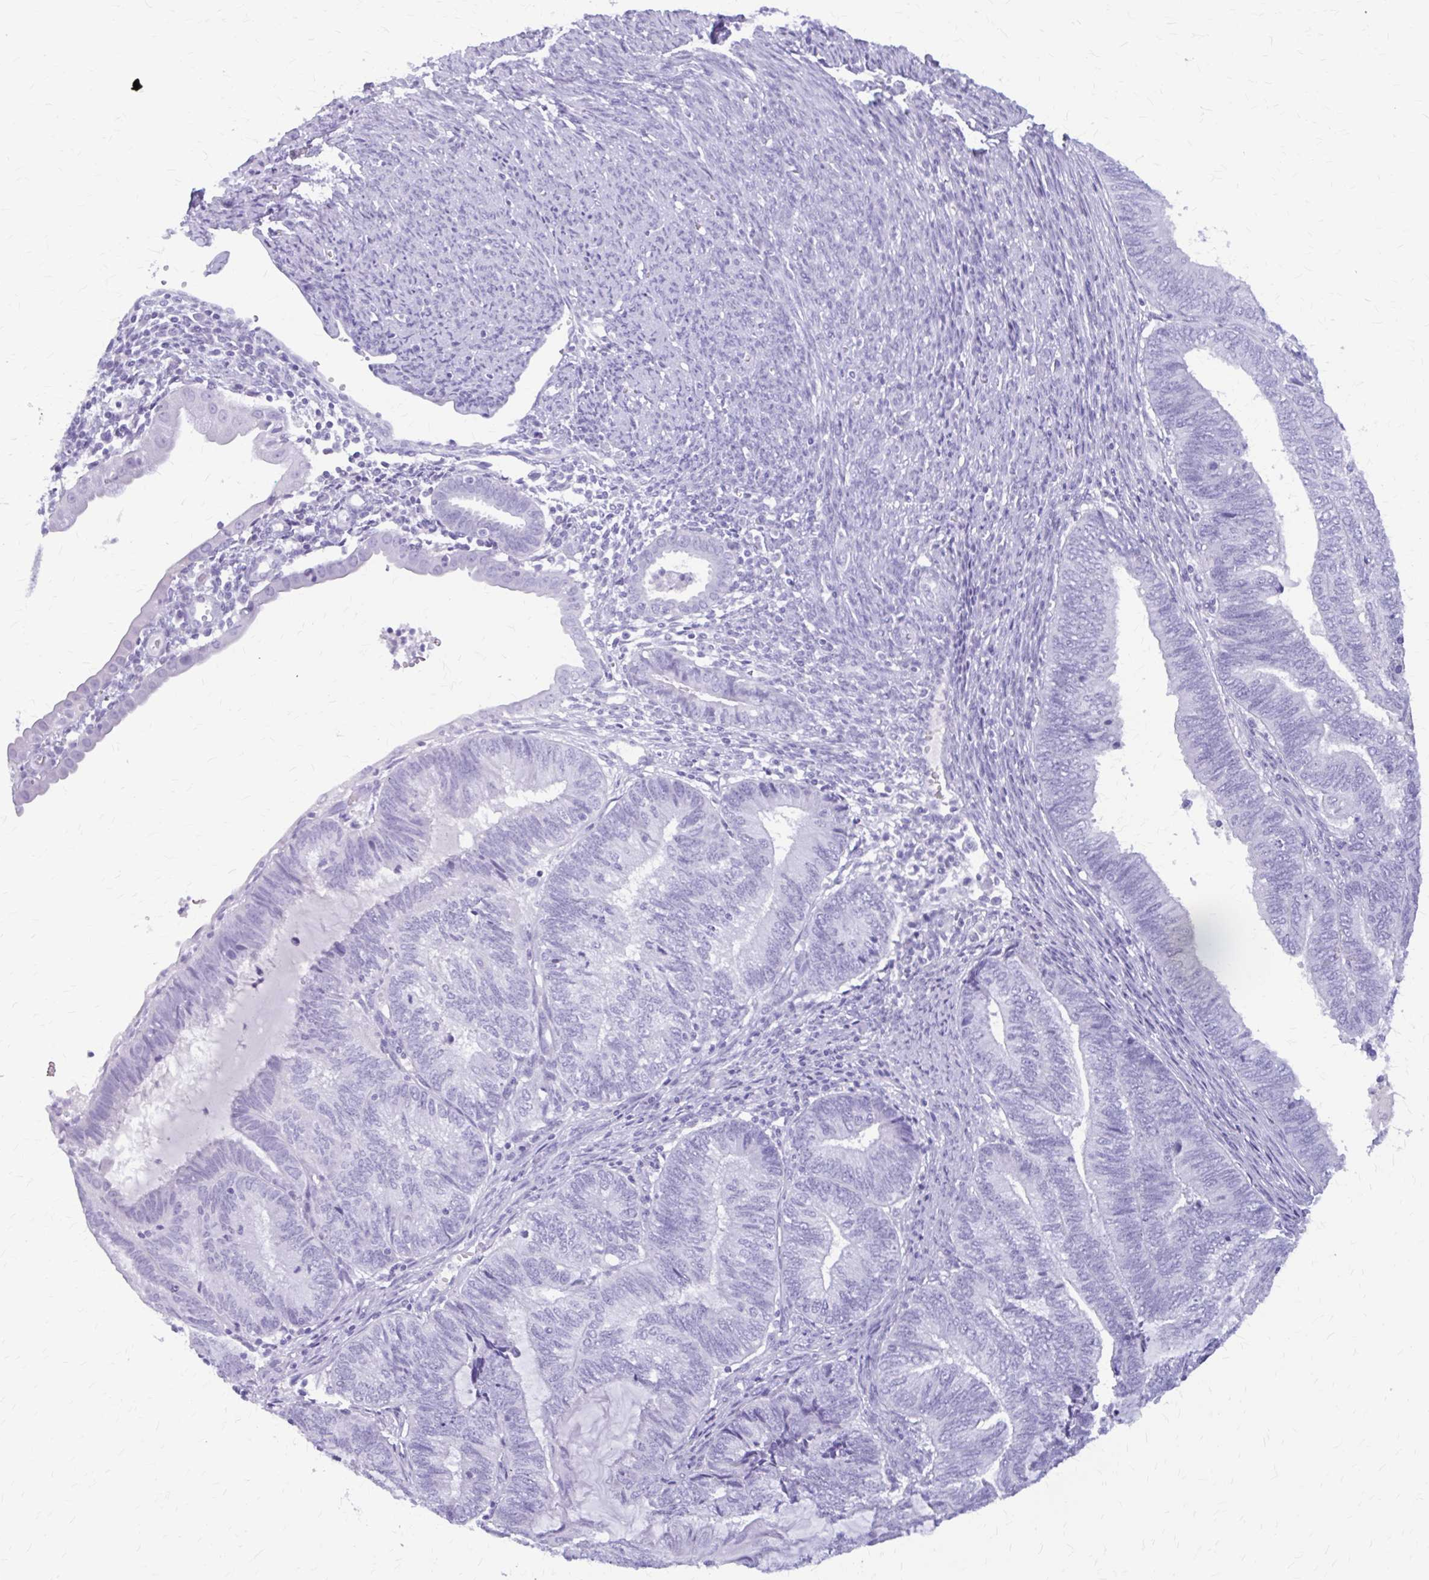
{"staining": {"intensity": "negative", "quantity": "none", "location": "none"}, "tissue": "endometrial cancer", "cell_type": "Tumor cells", "image_type": "cancer", "snomed": [{"axis": "morphology", "description": "Adenocarcinoma, NOS"}, {"axis": "topography", "description": "Uterus"}, {"axis": "topography", "description": "Endometrium"}], "caption": "The image shows no staining of tumor cells in endometrial cancer (adenocarcinoma). (DAB immunohistochemistry (IHC), high magnification).", "gene": "KLHDC7A", "patient": {"sex": "female", "age": 70}}